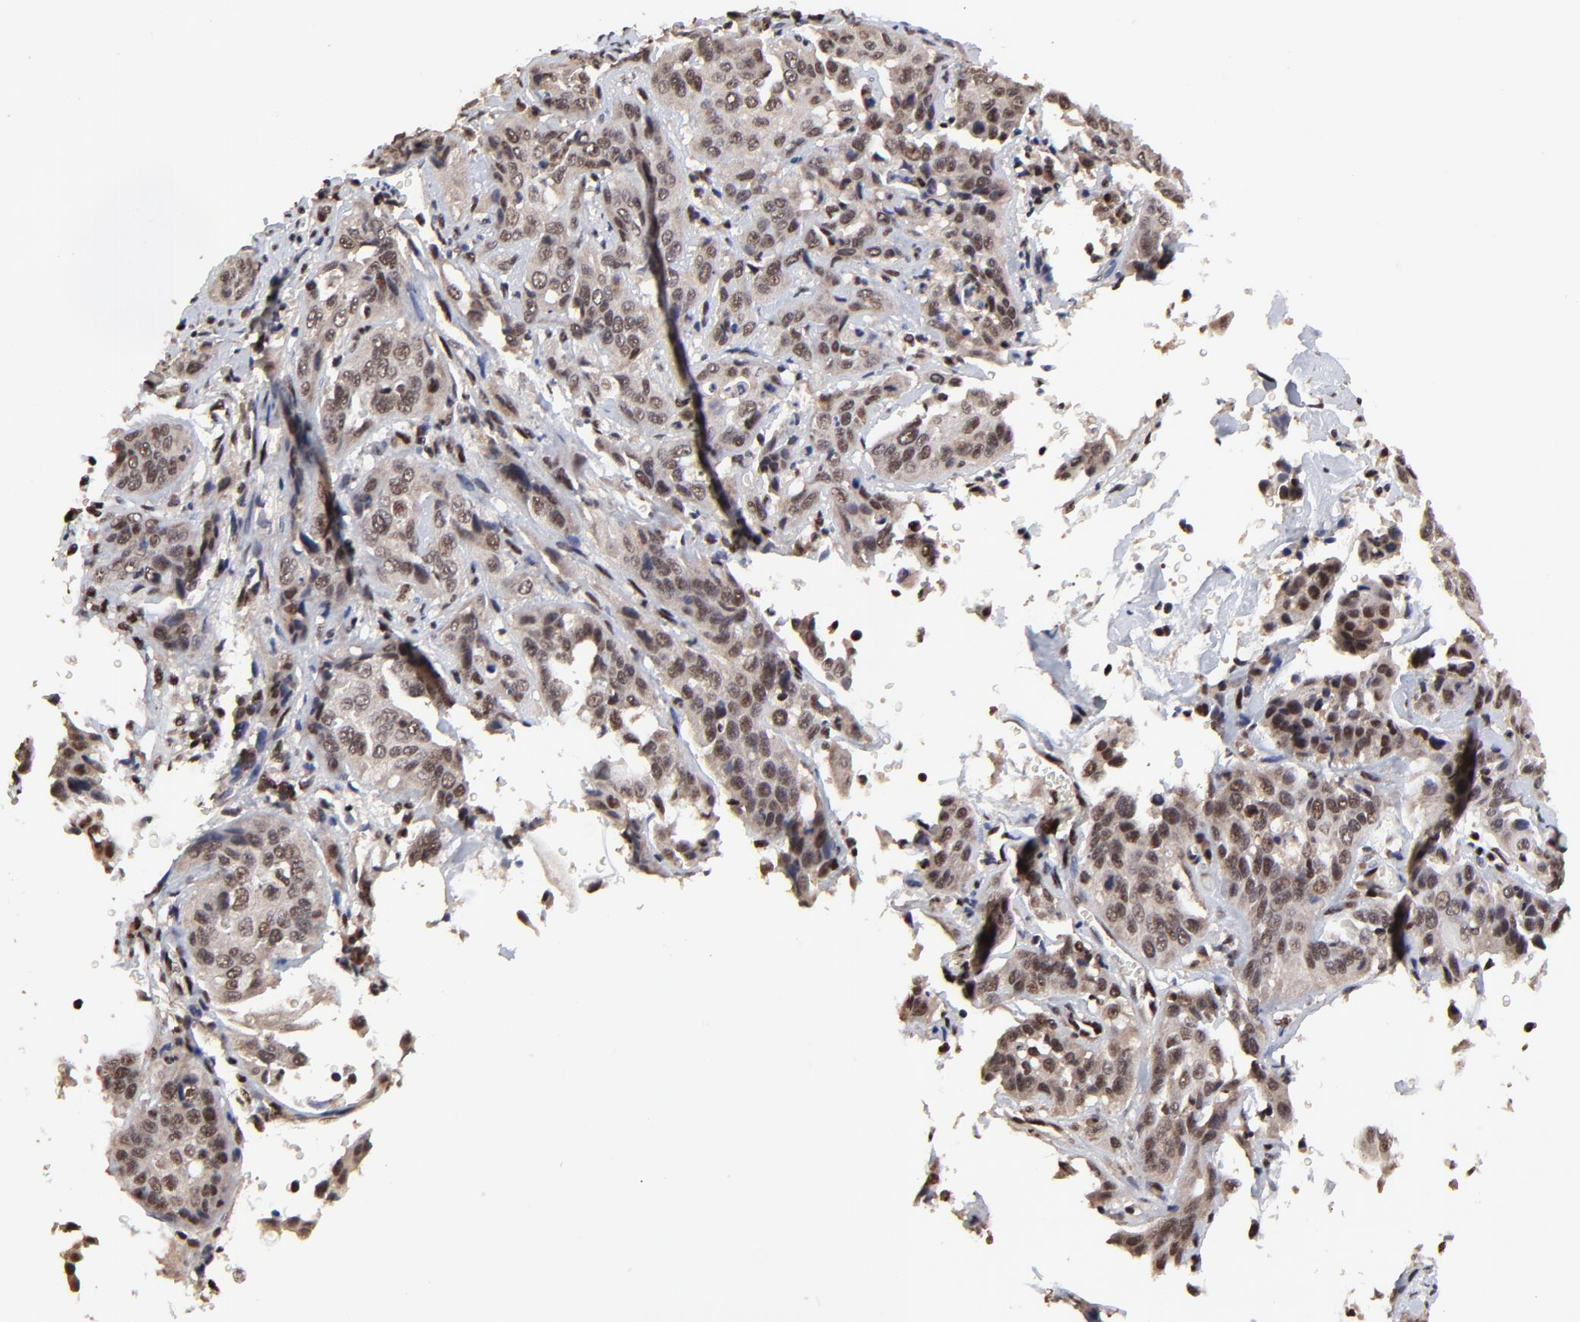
{"staining": {"intensity": "moderate", "quantity": "25%-75%", "location": "nuclear"}, "tissue": "cervical cancer", "cell_type": "Tumor cells", "image_type": "cancer", "snomed": [{"axis": "morphology", "description": "Squamous cell carcinoma, NOS"}, {"axis": "topography", "description": "Cervix"}], "caption": "Immunohistochemical staining of cervical cancer (squamous cell carcinoma) shows medium levels of moderate nuclear positivity in approximately 25%-75% of tumor cells. Using DAB (3,3'-diaminobenzidine) (brown) and hematoxylin (blue) stains, captured at high magnification using brightfield microscopy.", "gene": "RBM22", "patient": {"sex": "female", "age": 41}}